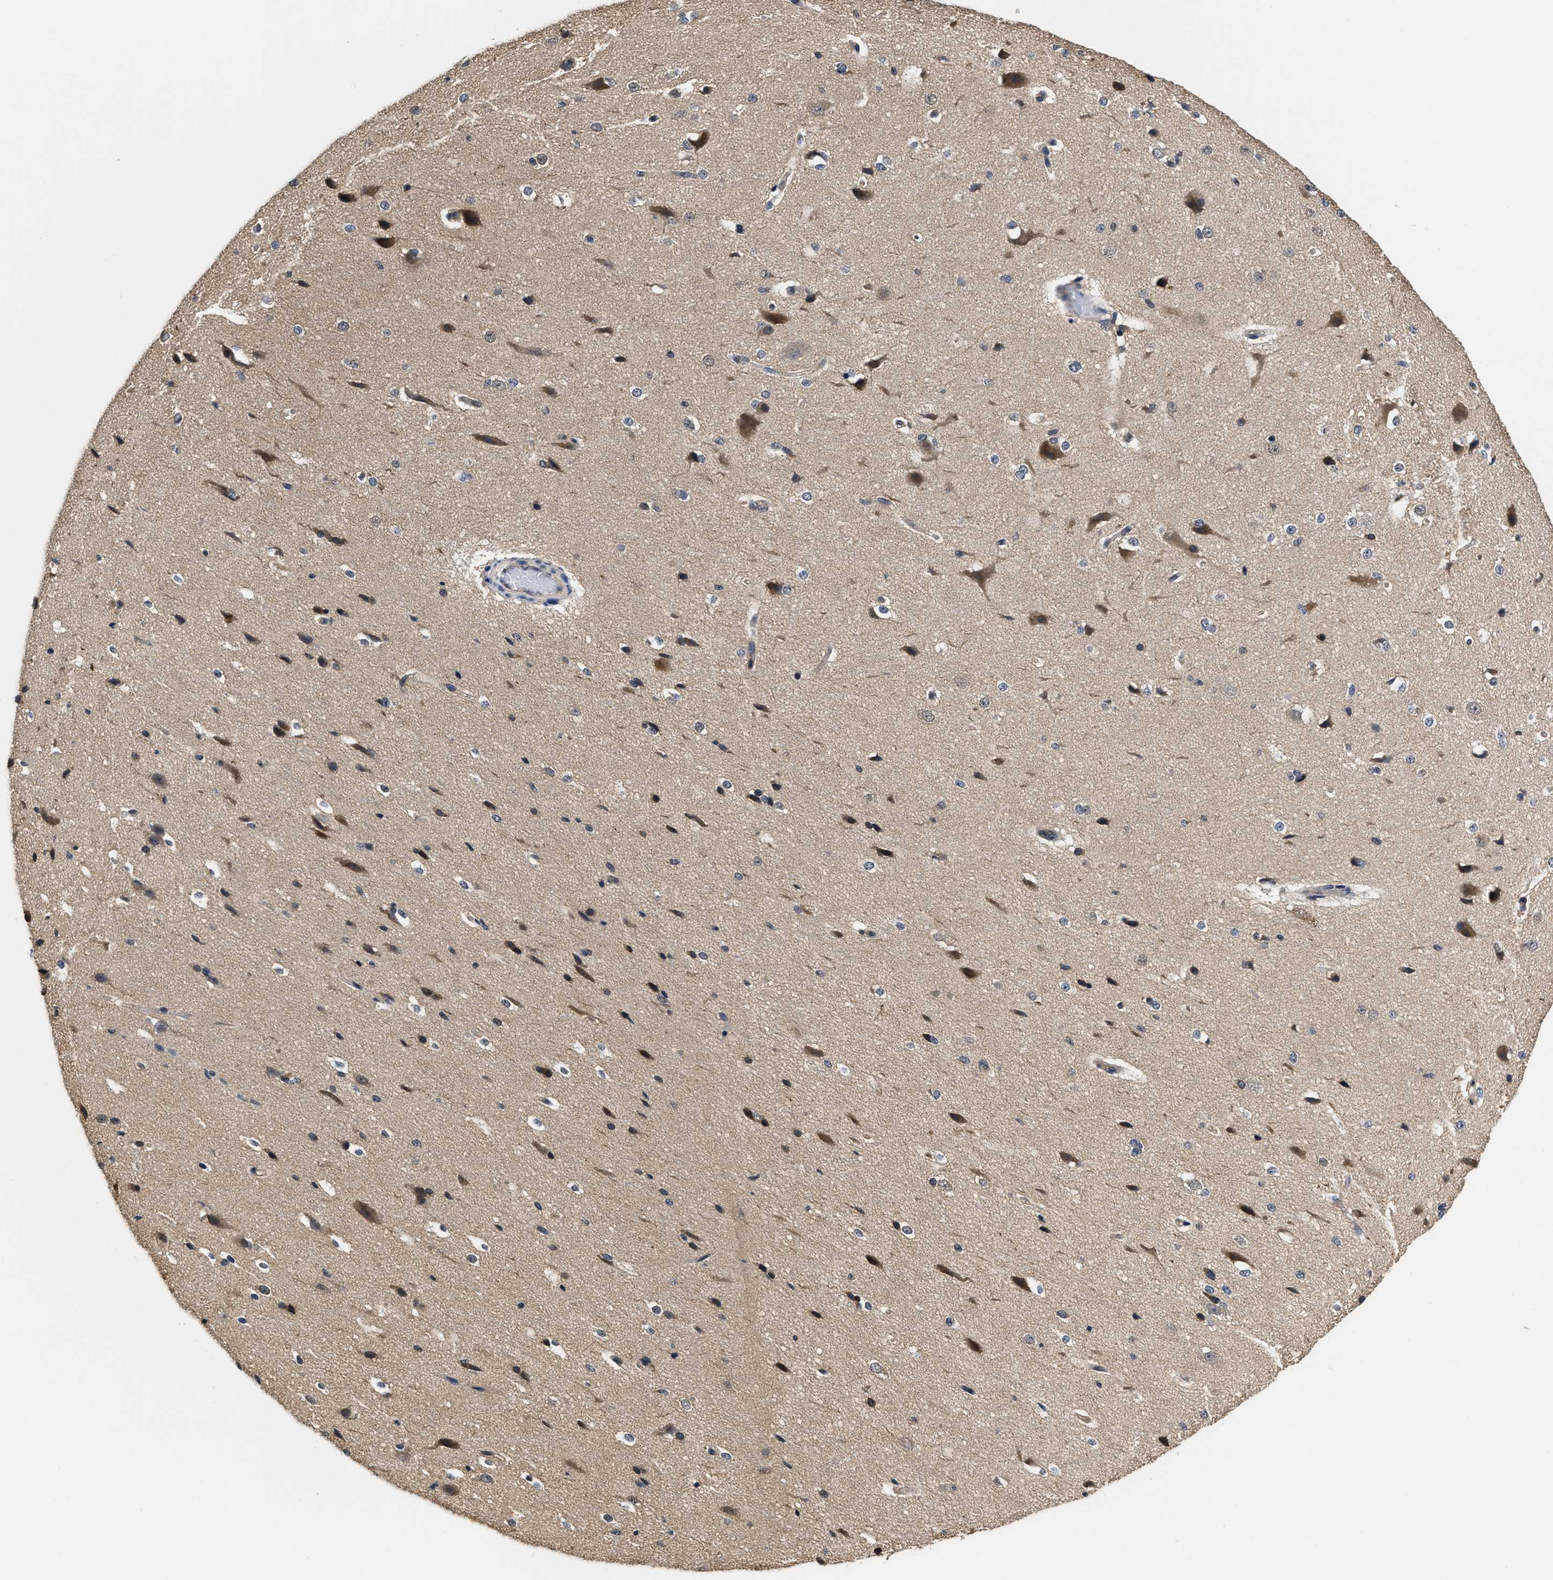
{"staining": {"intensity": "weak", "quantity": ">75%", "location": "cytoplasmic/membranous"}, "tissue": "cerebral cortex", "cell_type": "Endothelial cells", "image_type": "normal", "snomed": [{"axis": "morphology", "description": "Normal tissue, NOS"}, {"axis": "morphology", "description": "Developmental malformation"}, {"axis": "topography", "description": "Cerebral cortex"}], "caption": "DAB (3,3'-diaminobenzidine) immunohistochemical staining of benign cerebral cortex demonstrates weak cytoplasmic/membranous protein expression in about >75% of endothelial cells.", "gene": "MCOLN2", "patient": {"sex": "female", "age": 30}}